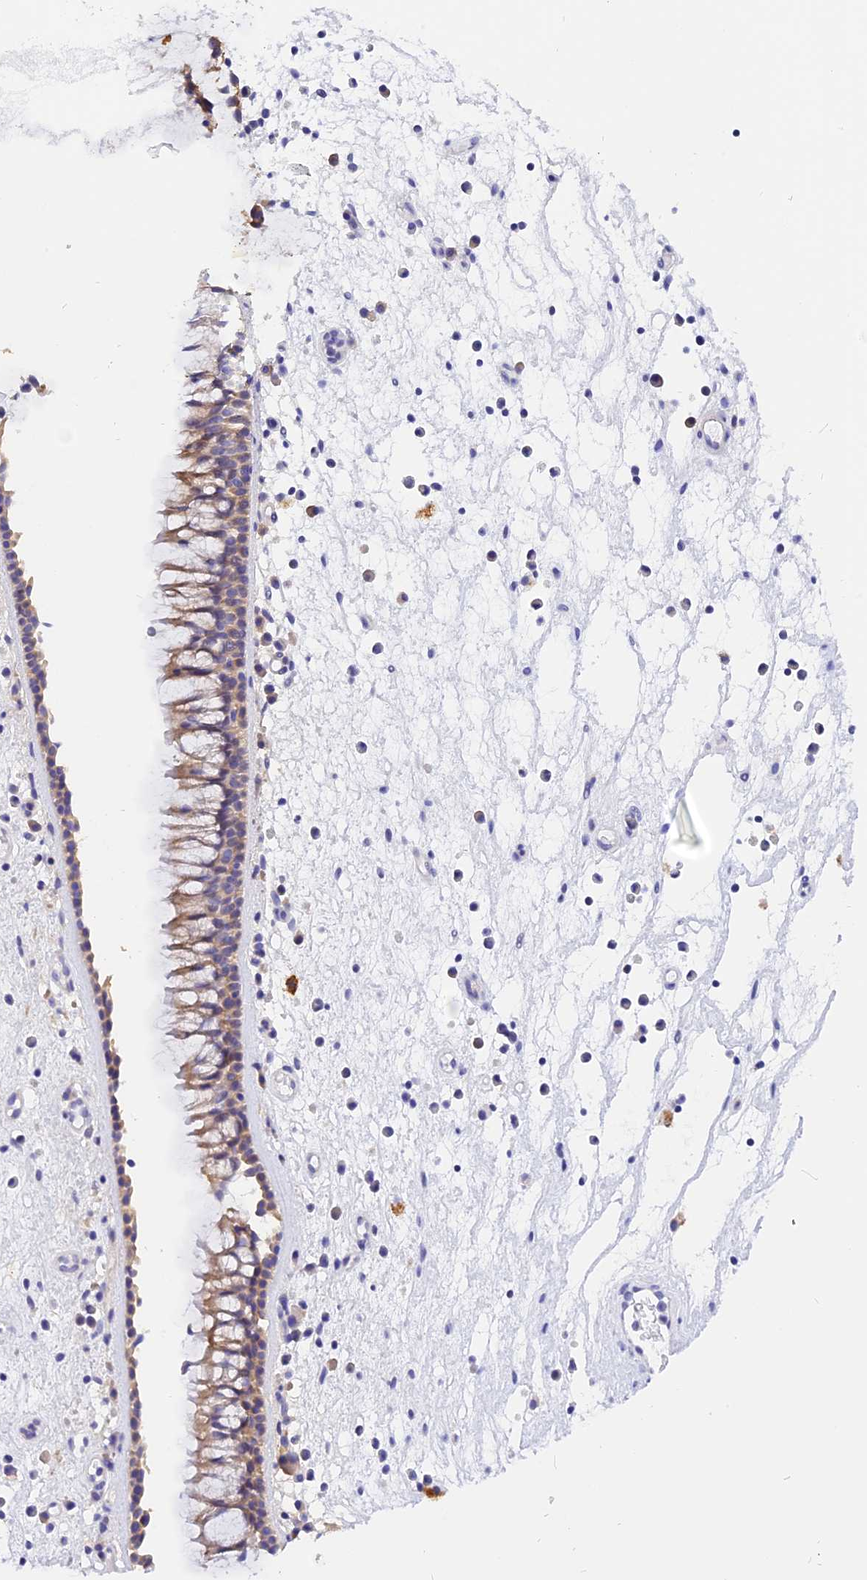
{"staining": {"intensity": "weak", "quantity": "25%-75%", "location": "cytoplasmic/membranous"}, "tissue": "nasopharynx", "cell_type": "Respiratory epithelial cells", "image_type": "normal", "snomed": [{"axis": "morphology", "description": "Normal tissue, NOS"}, {"axis": "morphology", "description": "Inflammation, NOS"}, {"axis": "morphology", "description": "Malignant melanoma, Metastatic site"}, {"axis": "topography", "description": "Nasopharynx"}], "caption": "Nasopharynx stained with a brown dye shows weak cytoplasmic/membranous positive positivity in approximately 25%-75% of respiratory epithelial cells.", "gene": "COL6A5", "patient": {"sex": "male", "age": 70}}